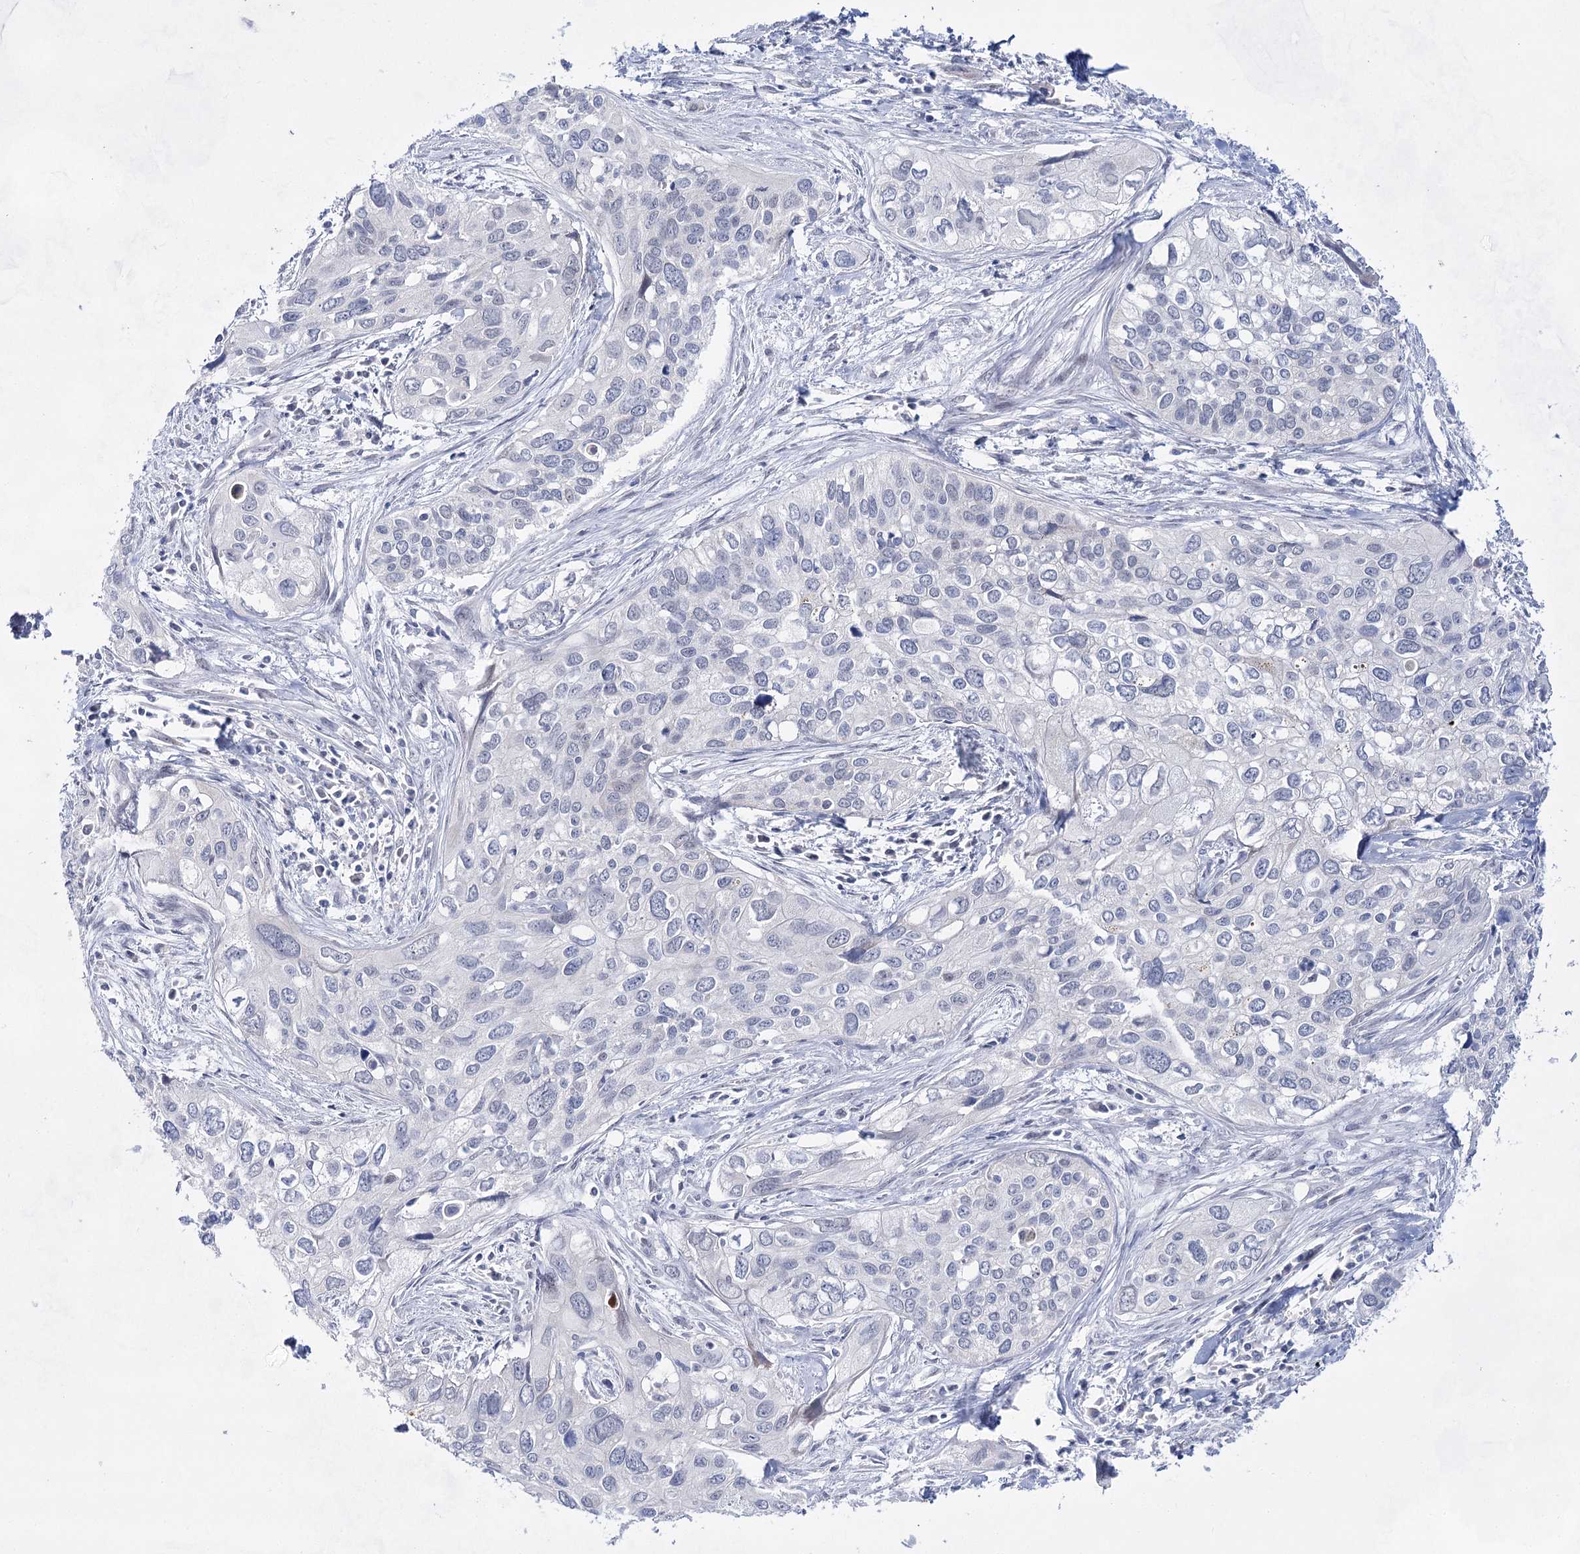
{"staining": {"intensity": "negative", "quantity": "none", "location": "none"}, "tissue": "cervical cancer", "cell_type": "Tumor cells", "image_type": "cancer", "snomed": [{"axis": "morphology", "description": "Squamous cell carcinoma, NOS"}, {"axis": "topography", "description": "Cervix"}], "caption": "Protein analysis of squamous cell carcinoma (cervical) exhibits no significant positivity in tumor cells.", "gene": "BPHL", "patient": {"sex": "female", "age": 55}}